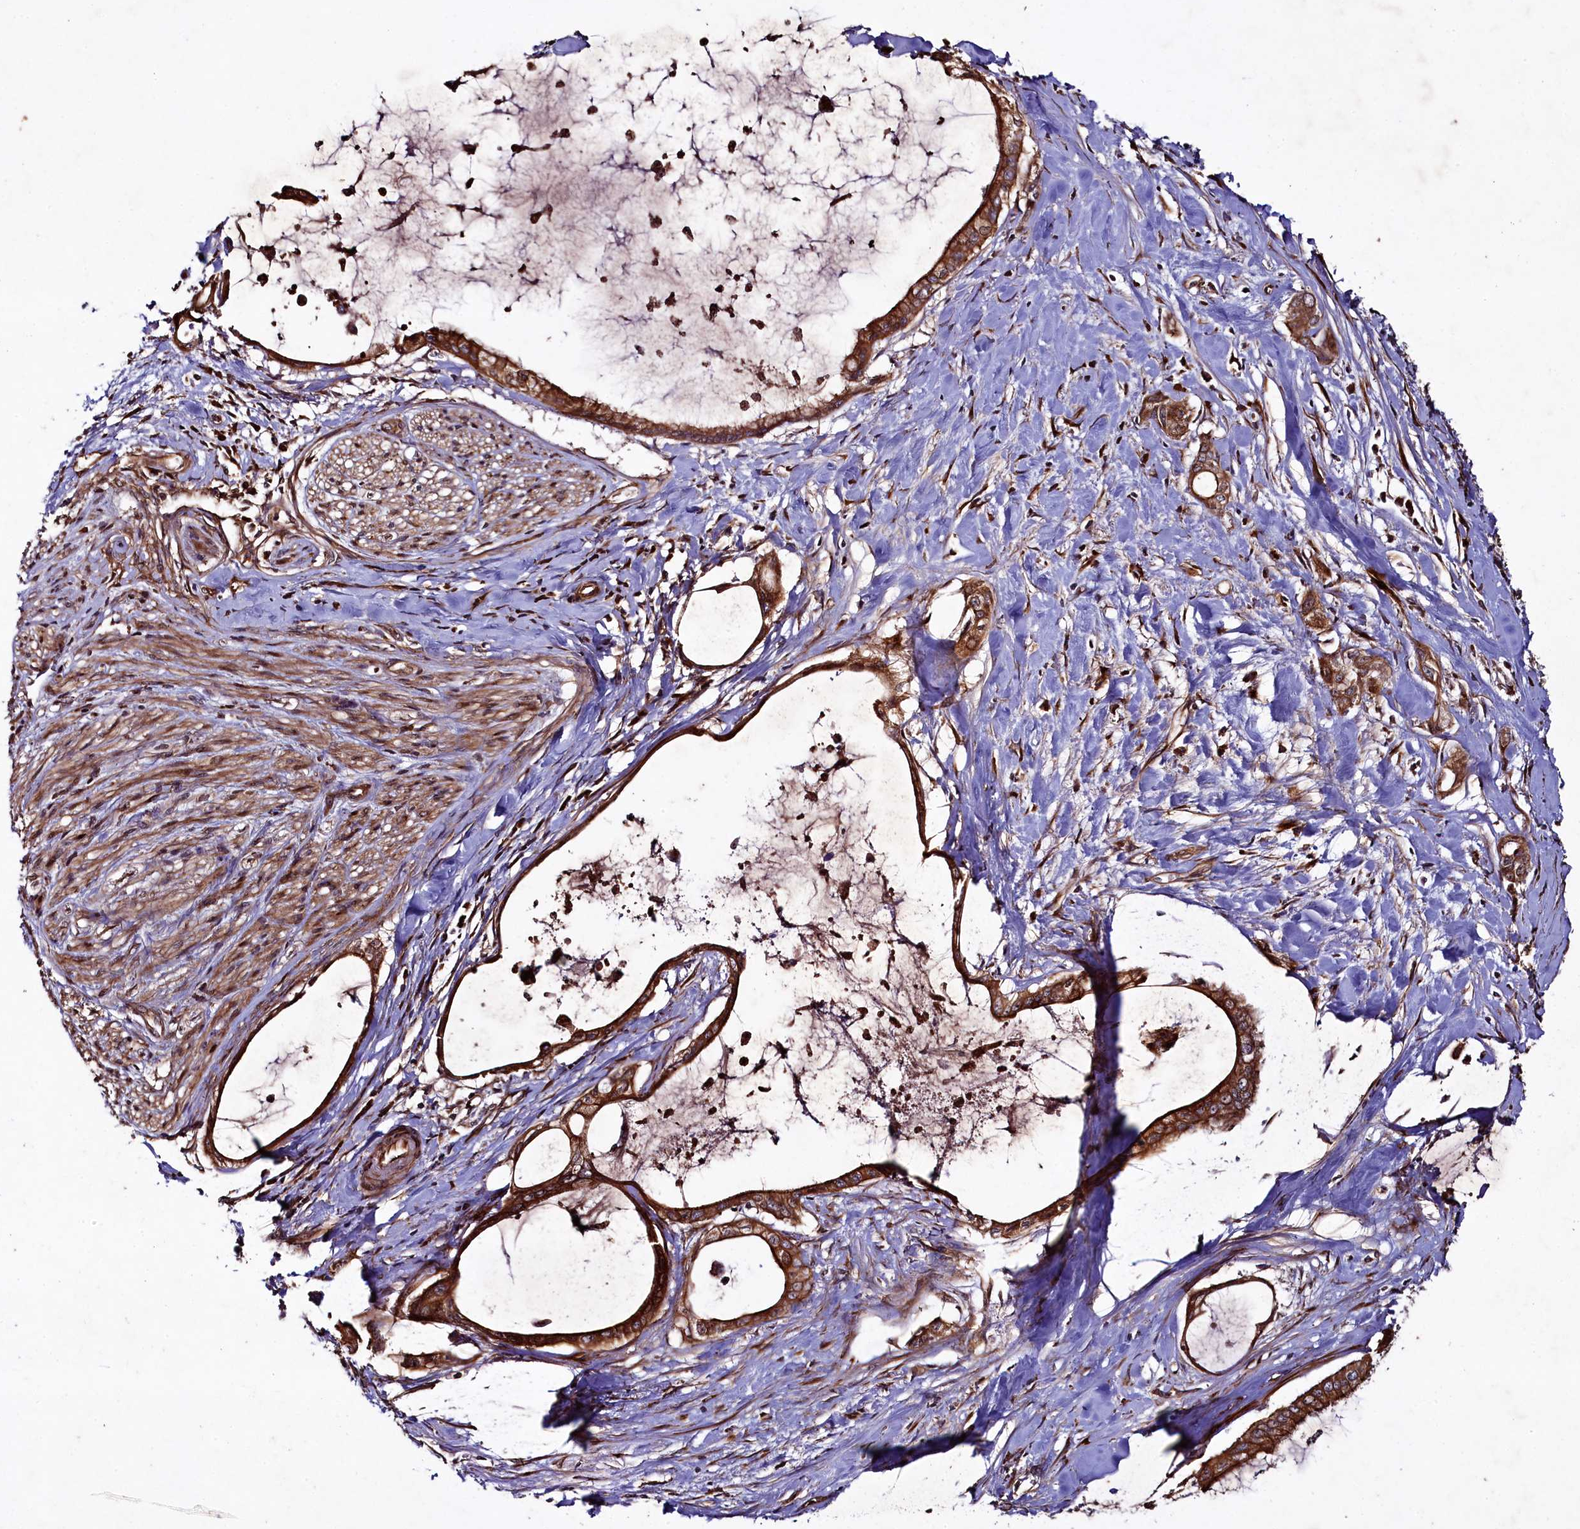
{"staining": {"intensity": "strong", "quantity": ">75%", "location": "cytoplasmic/membranous"}, "tissue": "pancreatic cancer", "cell_type": "Tumor cells", "image_type": "cancer", "snomed": [{"axis": "morphology", "description": "Adenocarcinoma, NOS"}, {"axis": "topography", "description": "Pancreas"}], "caption": "Strong cytoplasmic/membranous positivity is identified in about >75% of tumor cells in pancreatic cancer.", "gene": "CCDC102A", "patient": {"sex": "male", "age": 72}}